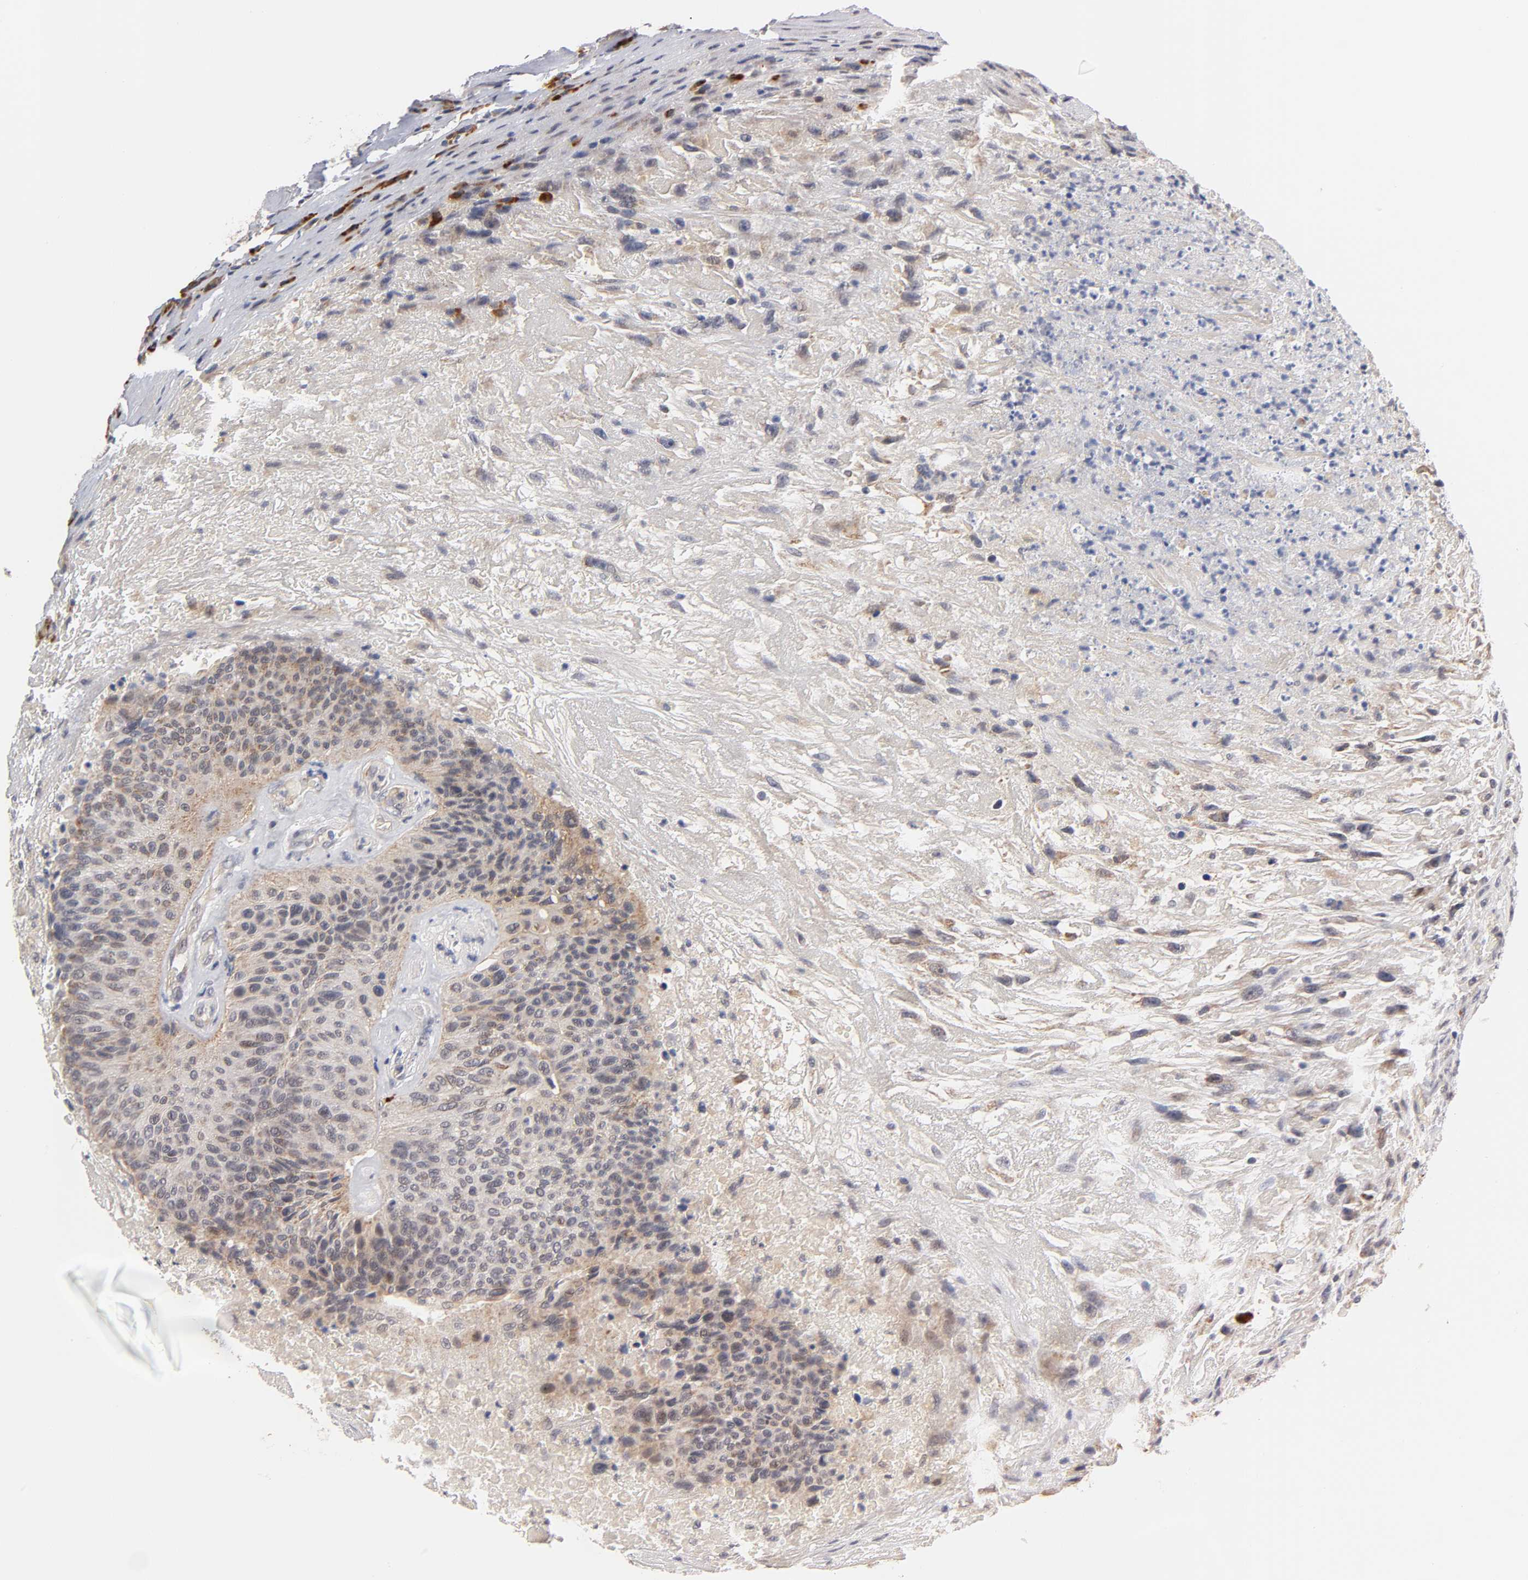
{"staining": {"intensity": "moderate", "quantity": ">75%", "location": "cytoplasmic/membranous"}, "tissue": "urothelial cancer", "cell_type": "Tumor cells", "image_type": "cancer", "snomed": [{"axis": "morphology", "description": "Urothelial carcinoma, High grade"}, {"axis": "topography", "description": "Urinary bladder"}], "caption": "Immunohistochemistry (IHC) staining of urothelial cancer, which reveals medium levels of moderate cytoplasmic/membranous expression in about >75% of tumor cells indicating moderate cytoplasmic/membranous protein expression. The staining was performed using DAB (brown) for protein detection and nuclei were counterstained in hematoxylin (blue).", "gene": "GSTZ1", "patient": {"sex": "male", "age": 66}}